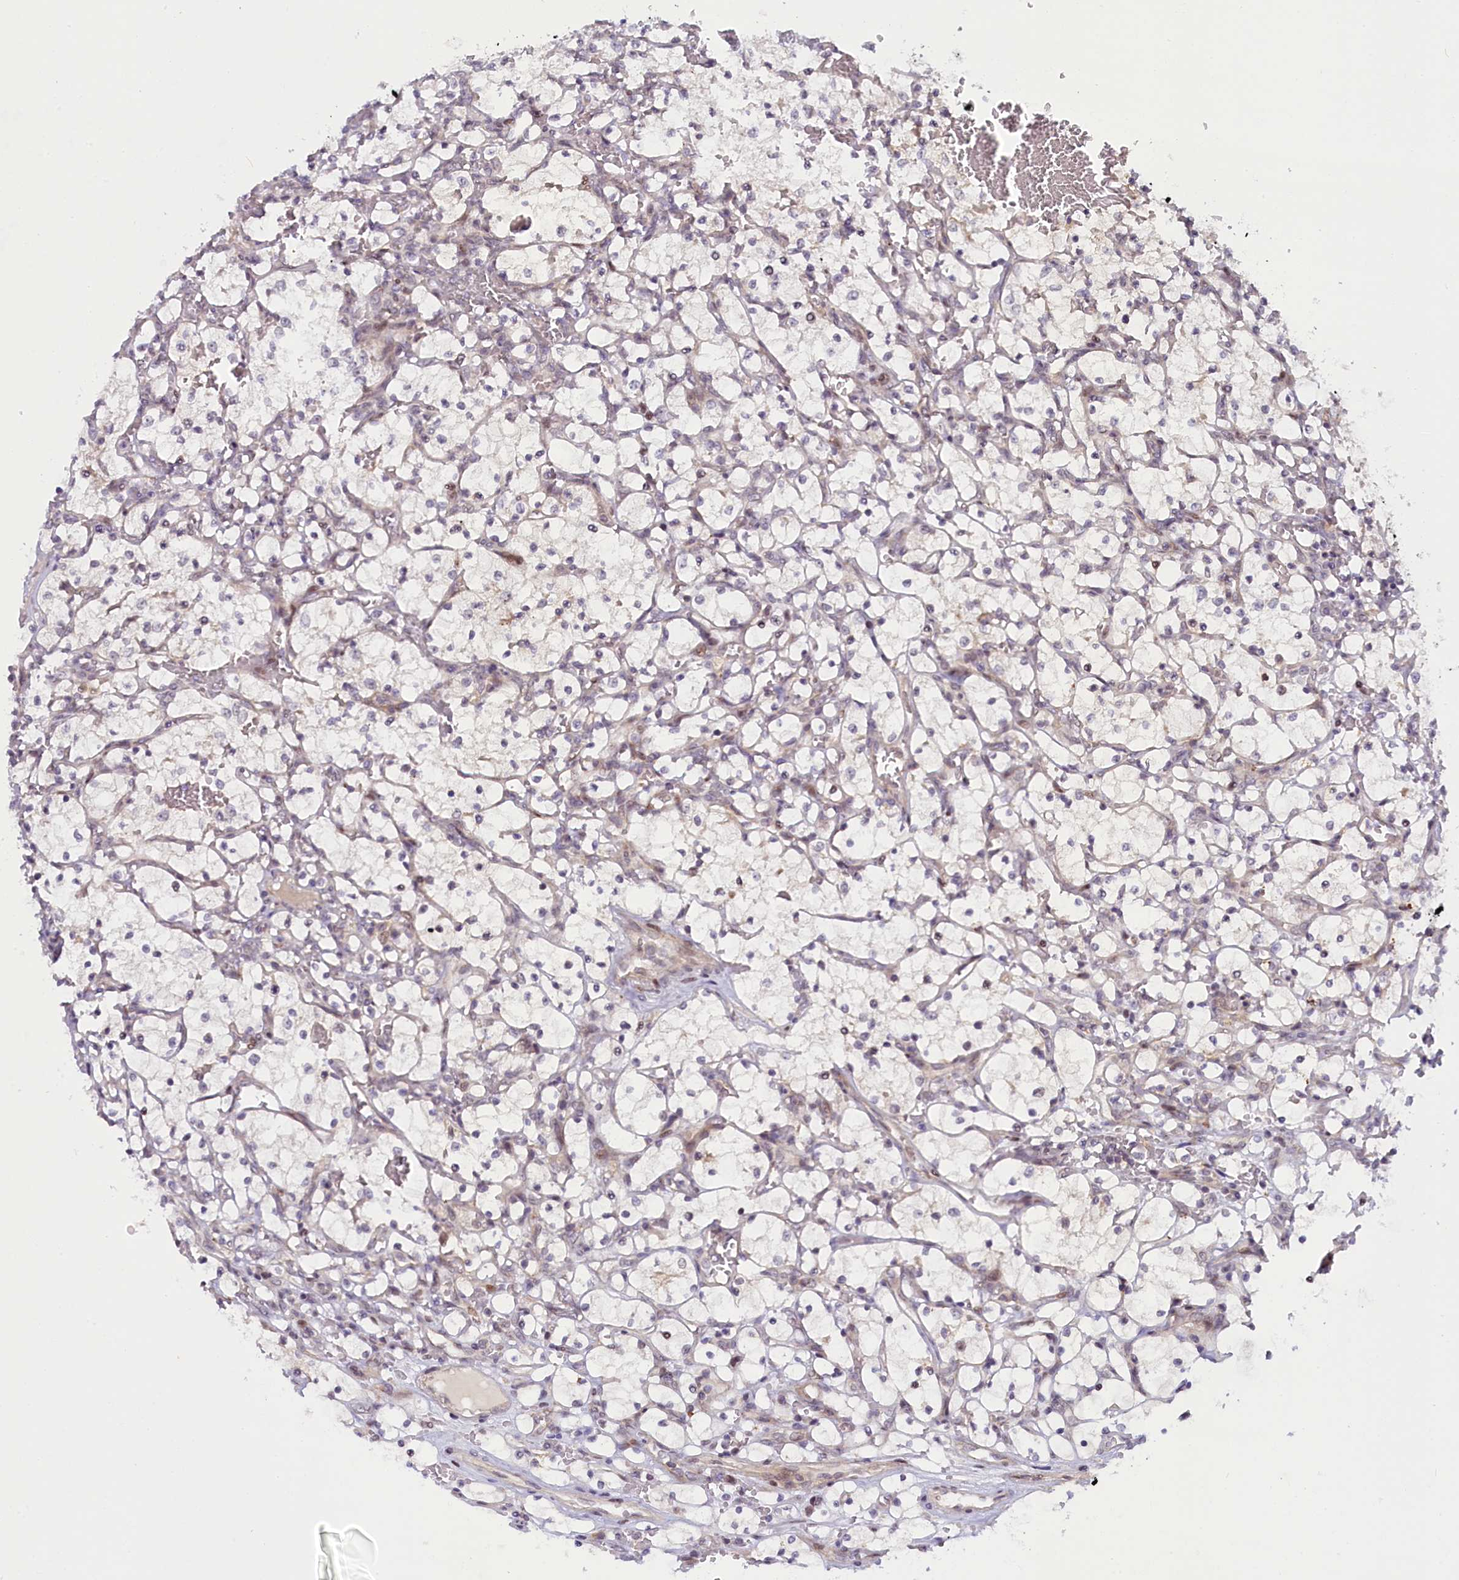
{"staining": {"intensity": "negative", "quantity": "none", "location": "none"}, "tissue": "renal cancer", "cell_type": "Tumor cells", "image_type": "cancer", "snomed": [{"axis": "morphology", "description": "Adenocarcinoma, NOS"}, {"axis": "topography", "description": "Kidney"}], "caption": "There is no significant expression in tumor cells of renal cancer.", "gene": "CCL23", "patient": {"sex": "female", "age": 69}}